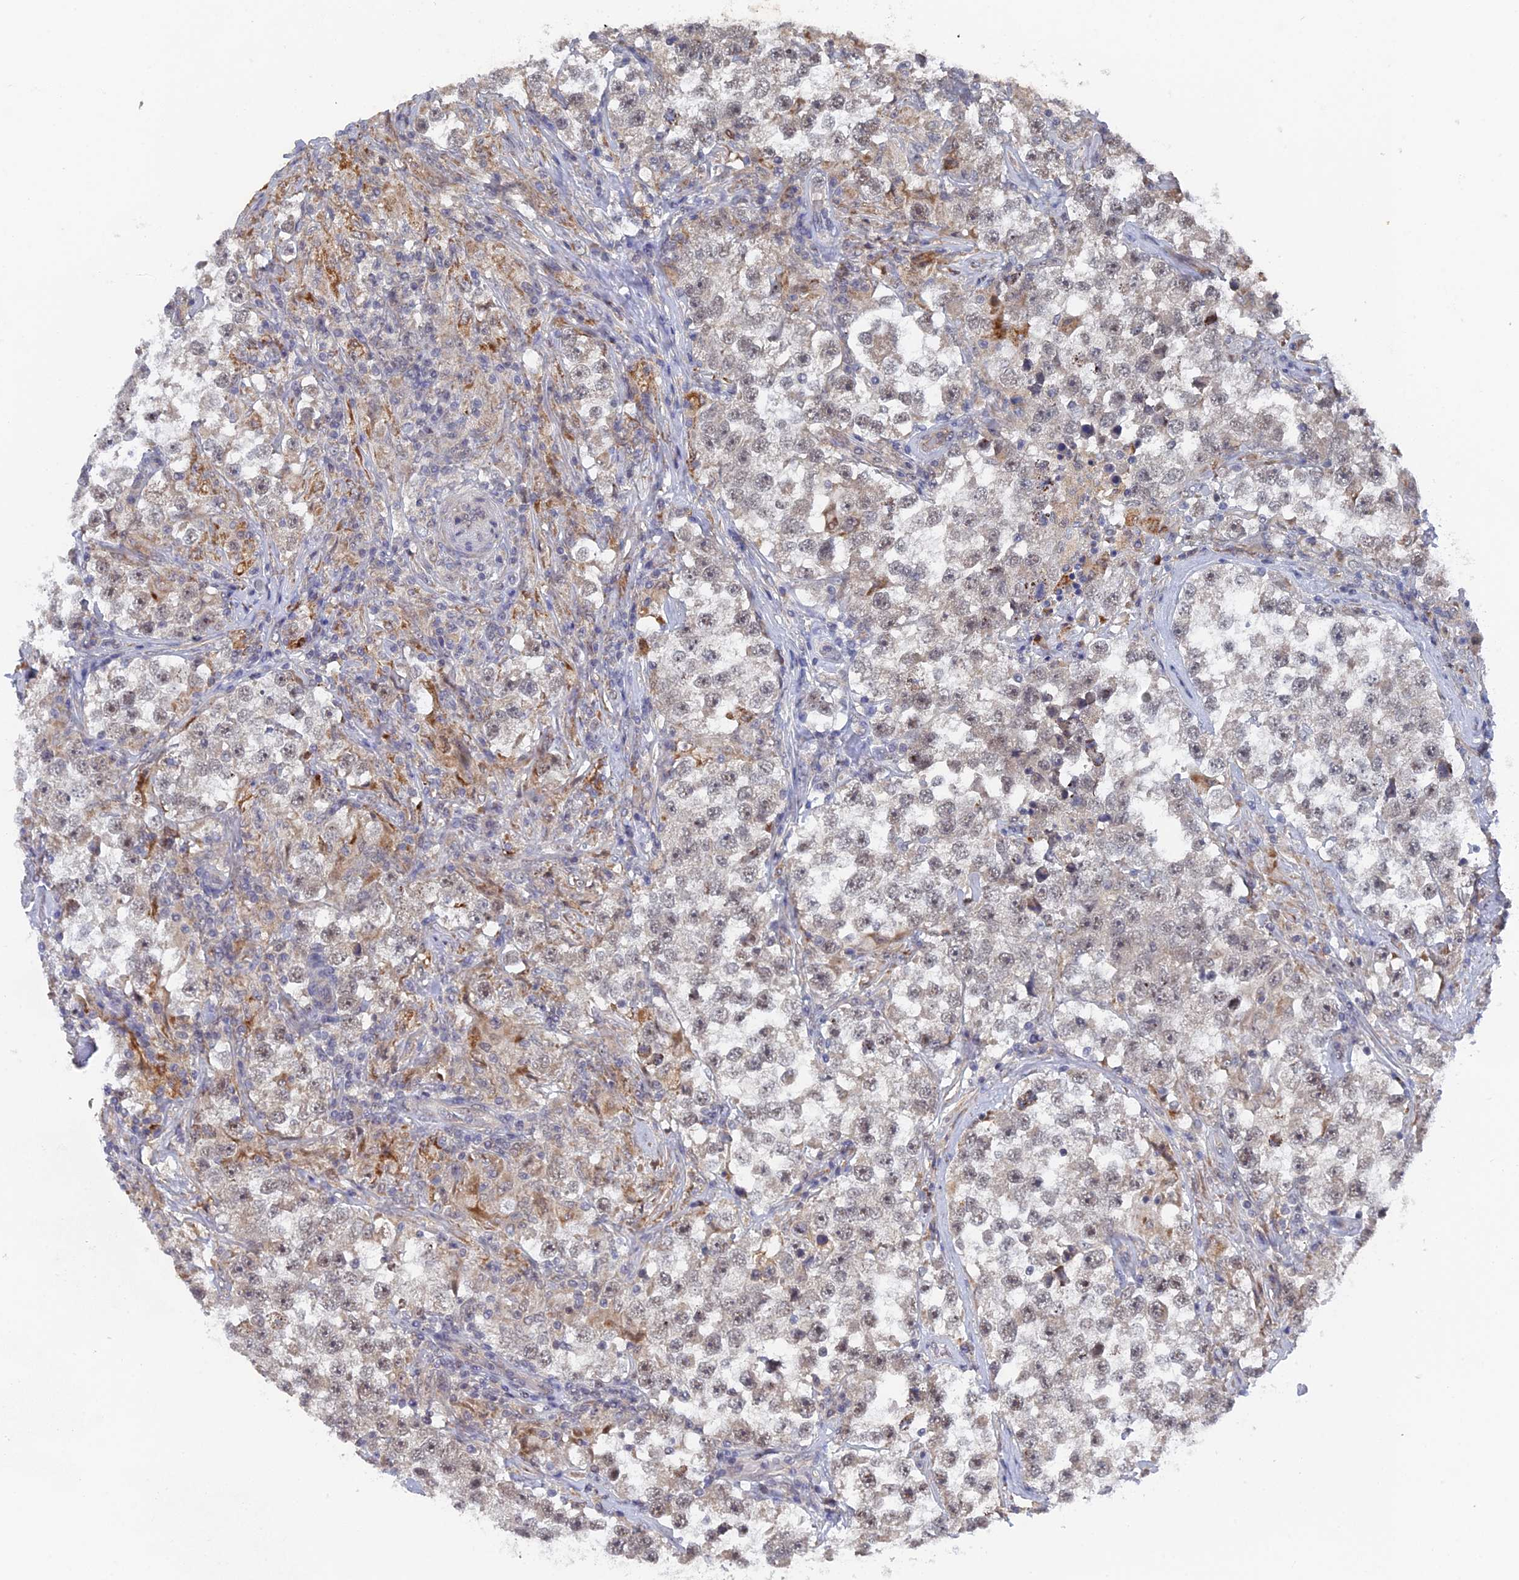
{"staining": {"intensity": "negative", "quantity": "none", "location": "none"}, "tissue": "testis cancer", "cell_type": "Tumor cells", "image_type": "cancer", "snomed": [{"axis": "morphology", "description": "Seminoma, NOS"}, {"axis": "topography", "description": "Testis"}], "caption": "Immunohistochemical staining of testis cancer exhibits no significant positivity in tumor cells. (Immunohistochemistry (ihc), brightfield microscopy, high magnification).", "gene": "MIGA2", "patient": {"sex": "male", "age": 46}}